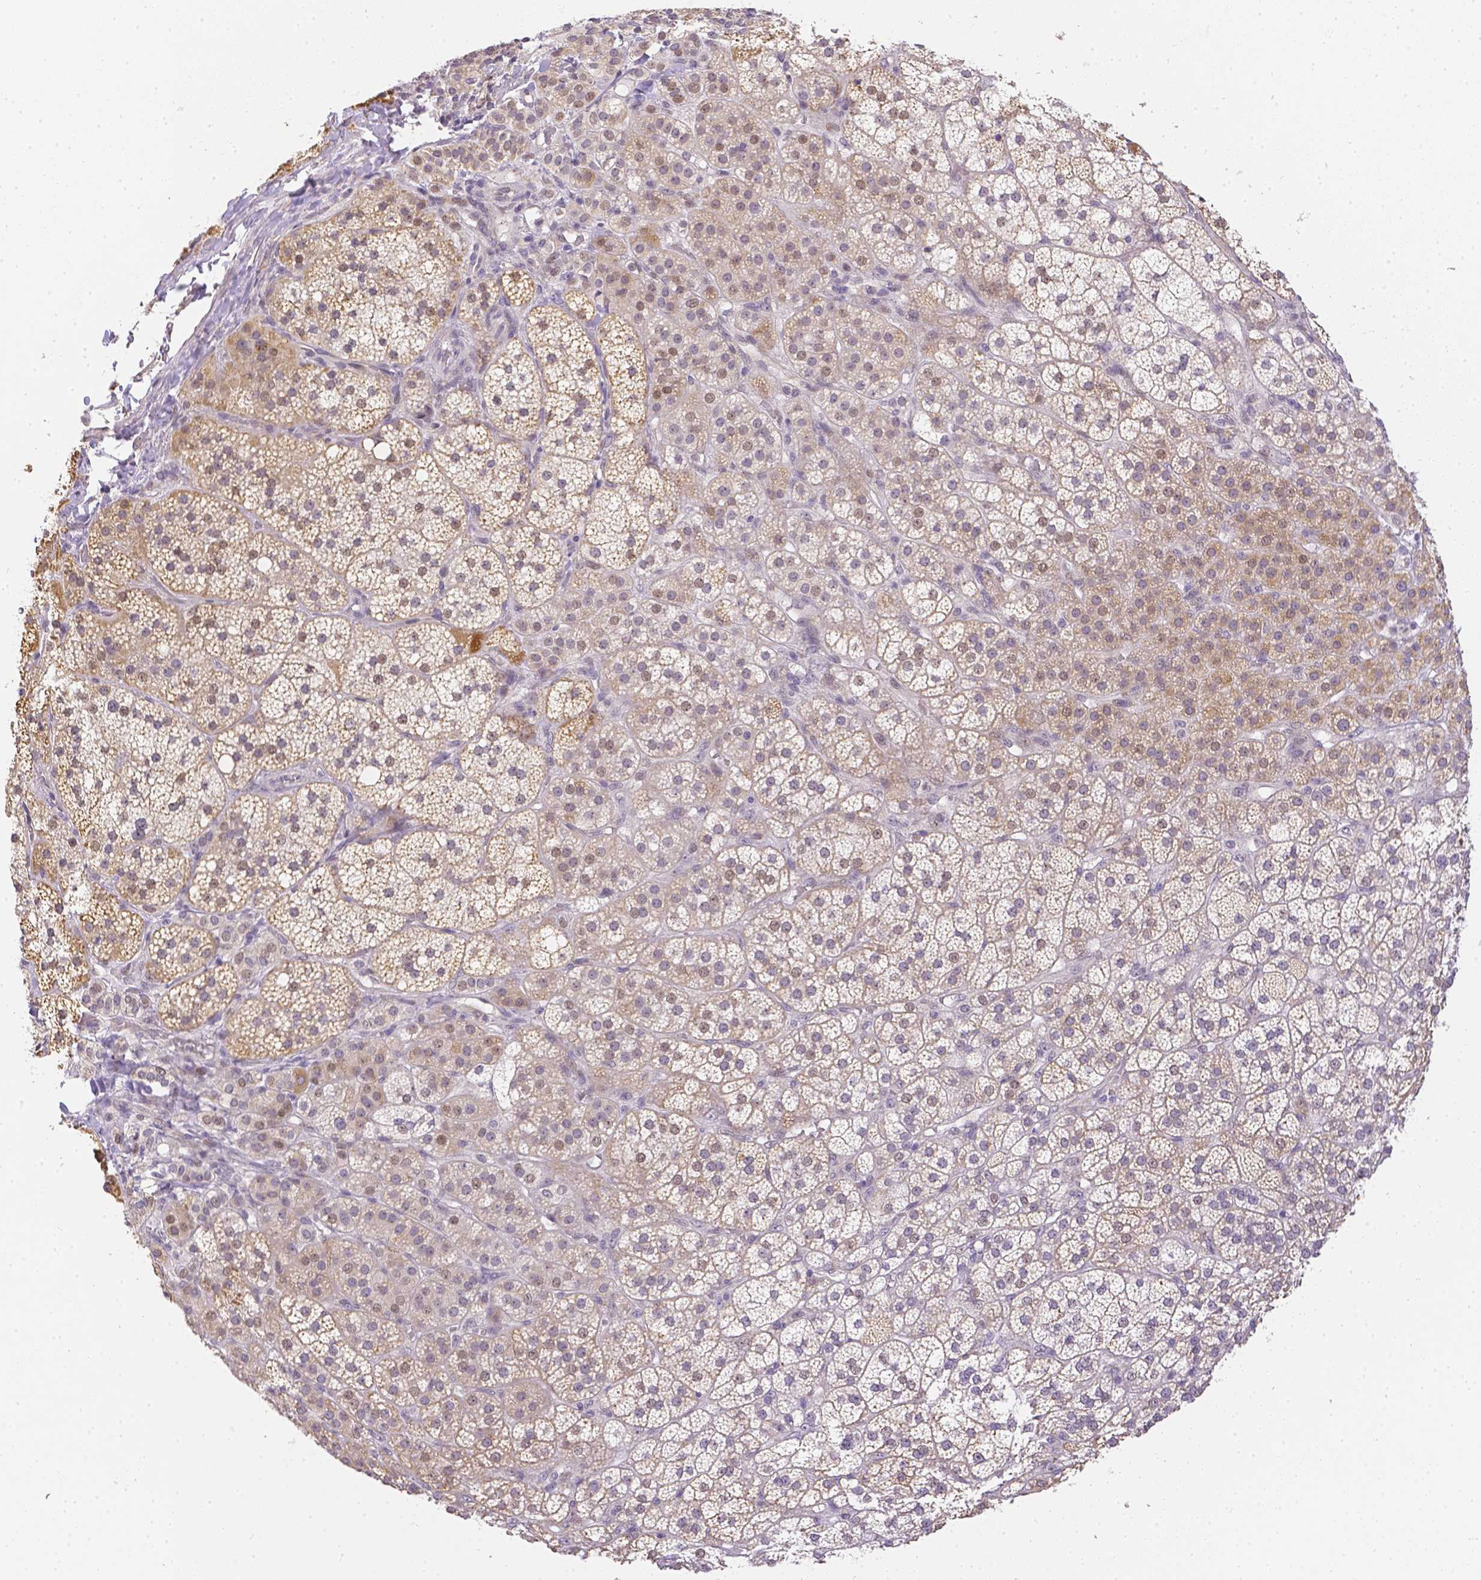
{"staining": {"intensity": "moderate", "quantity": "25%-75%", "location": "cytoplasmic/membranous"}, "tissue": "adrenal gland", "cell_type": "Glandular cells", "image_type": "normal", "snomed": [{"axis": "morphology", "description": "Normal tissue, NOS"}, {"axis": "topography", "description": "Adrenal gland"}], "caption": "Immunohistochemistry of normal human adrenal gland reveals medium levels of moderate cytoplasmic/membranous expression in about 25%-75% of glandular cells.", "gene": "ZNF280B", "patient": {"sex": "female", "age": 60}}